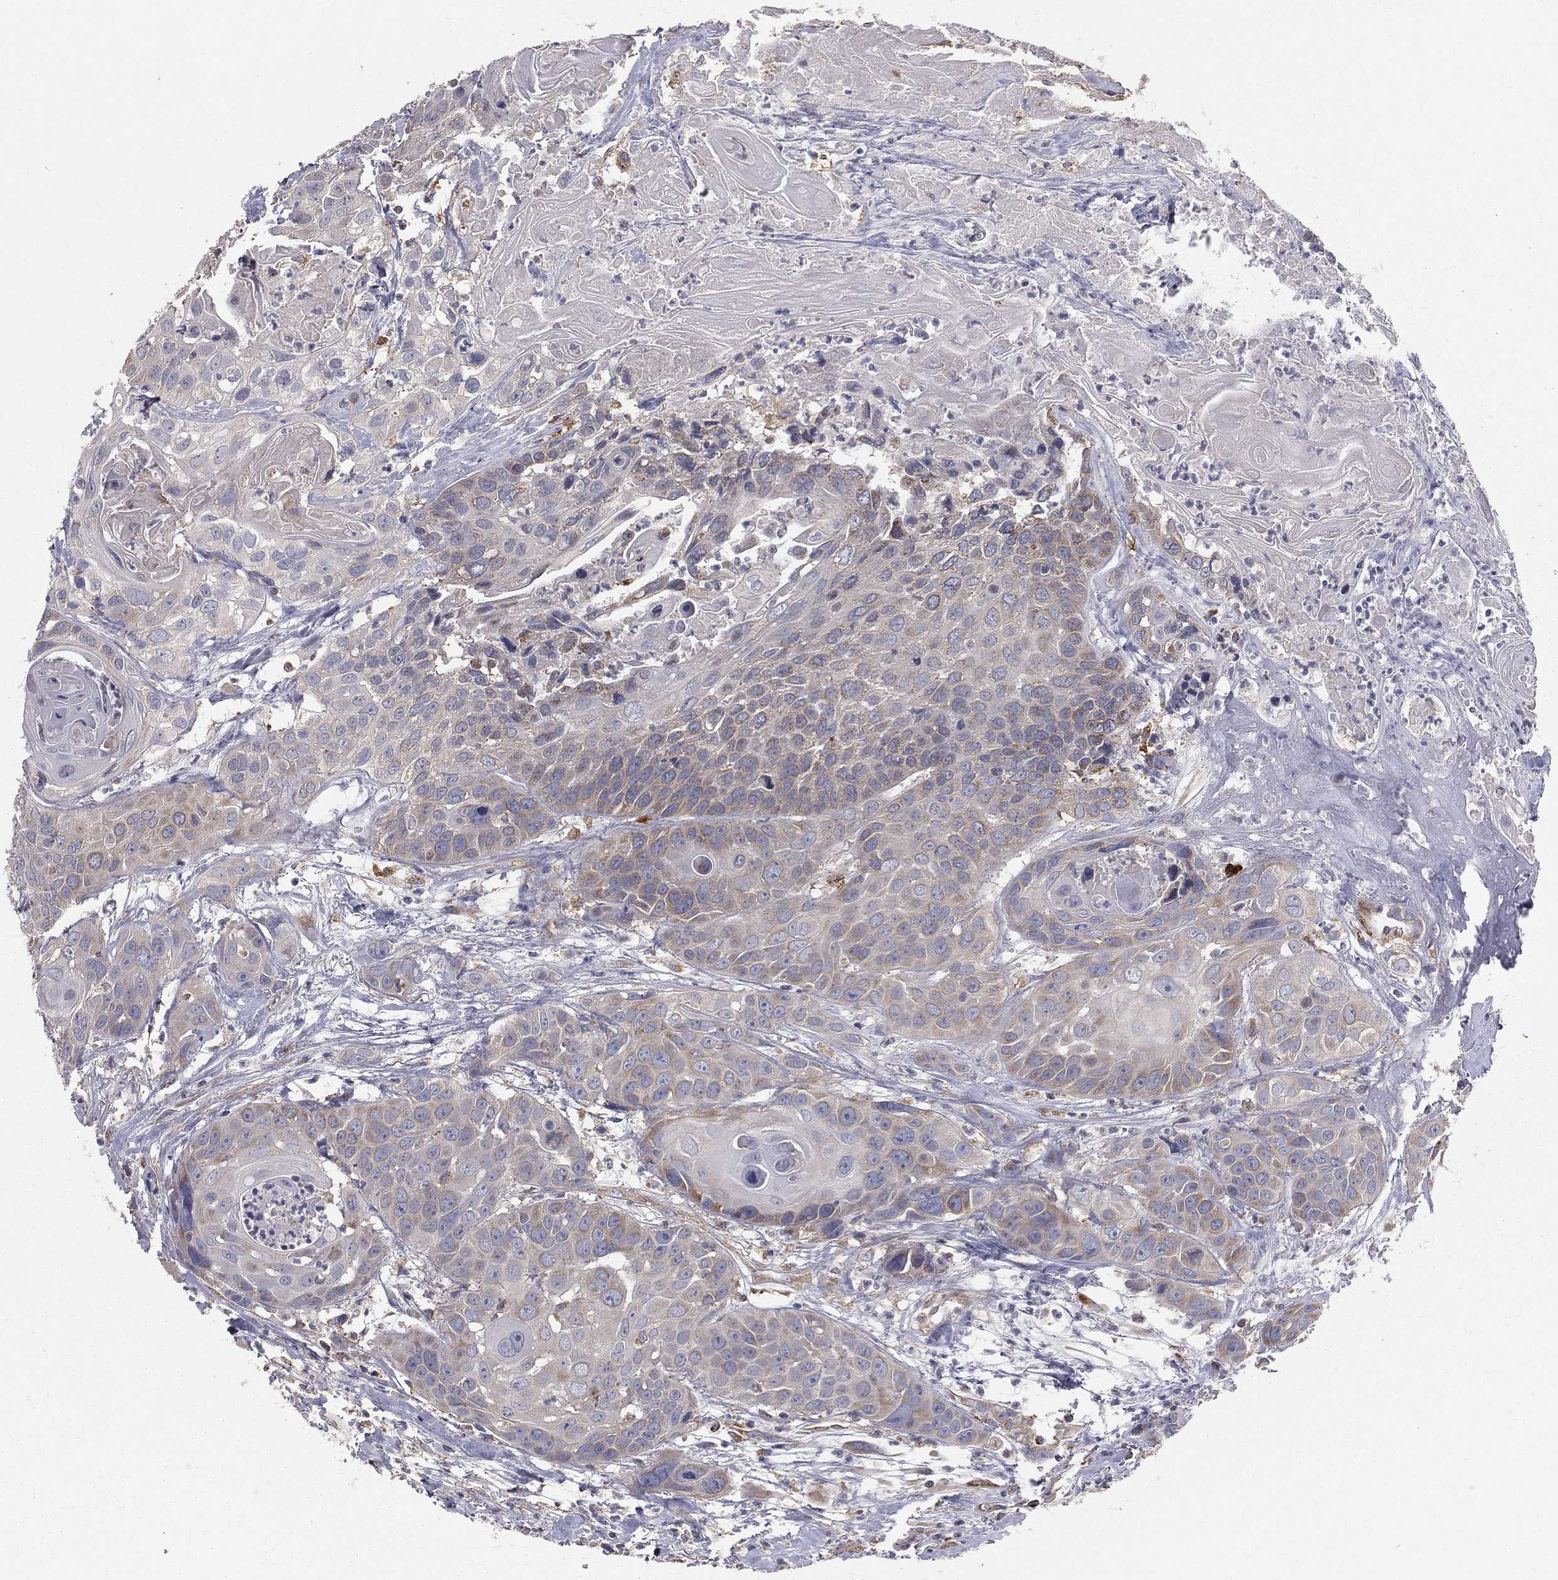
{"staining": {"intensity": "weak", "quantity": "<25%", "location": "cytoplasmic/membranous"}, "tissue": "head and neck cancer", "cell_type": "Tumor cells", "image_type": "cancer", "snomed": [{"axis": "morphology", "description": "Squamous cell carcinoma, NOS"}, {"axis": "topography", "description": "Oral tissue"}, {"axis": "topography", "description": "Head-Neck"}], "caption": "Immunohistochemistry (IHC) micrograph of human head and neck squamous cell carcinoma stained for a protein (brown), which reveals no staining in tumor cells.", "gene": "HADH", "patient": {"sex": "male", "age": 56}}